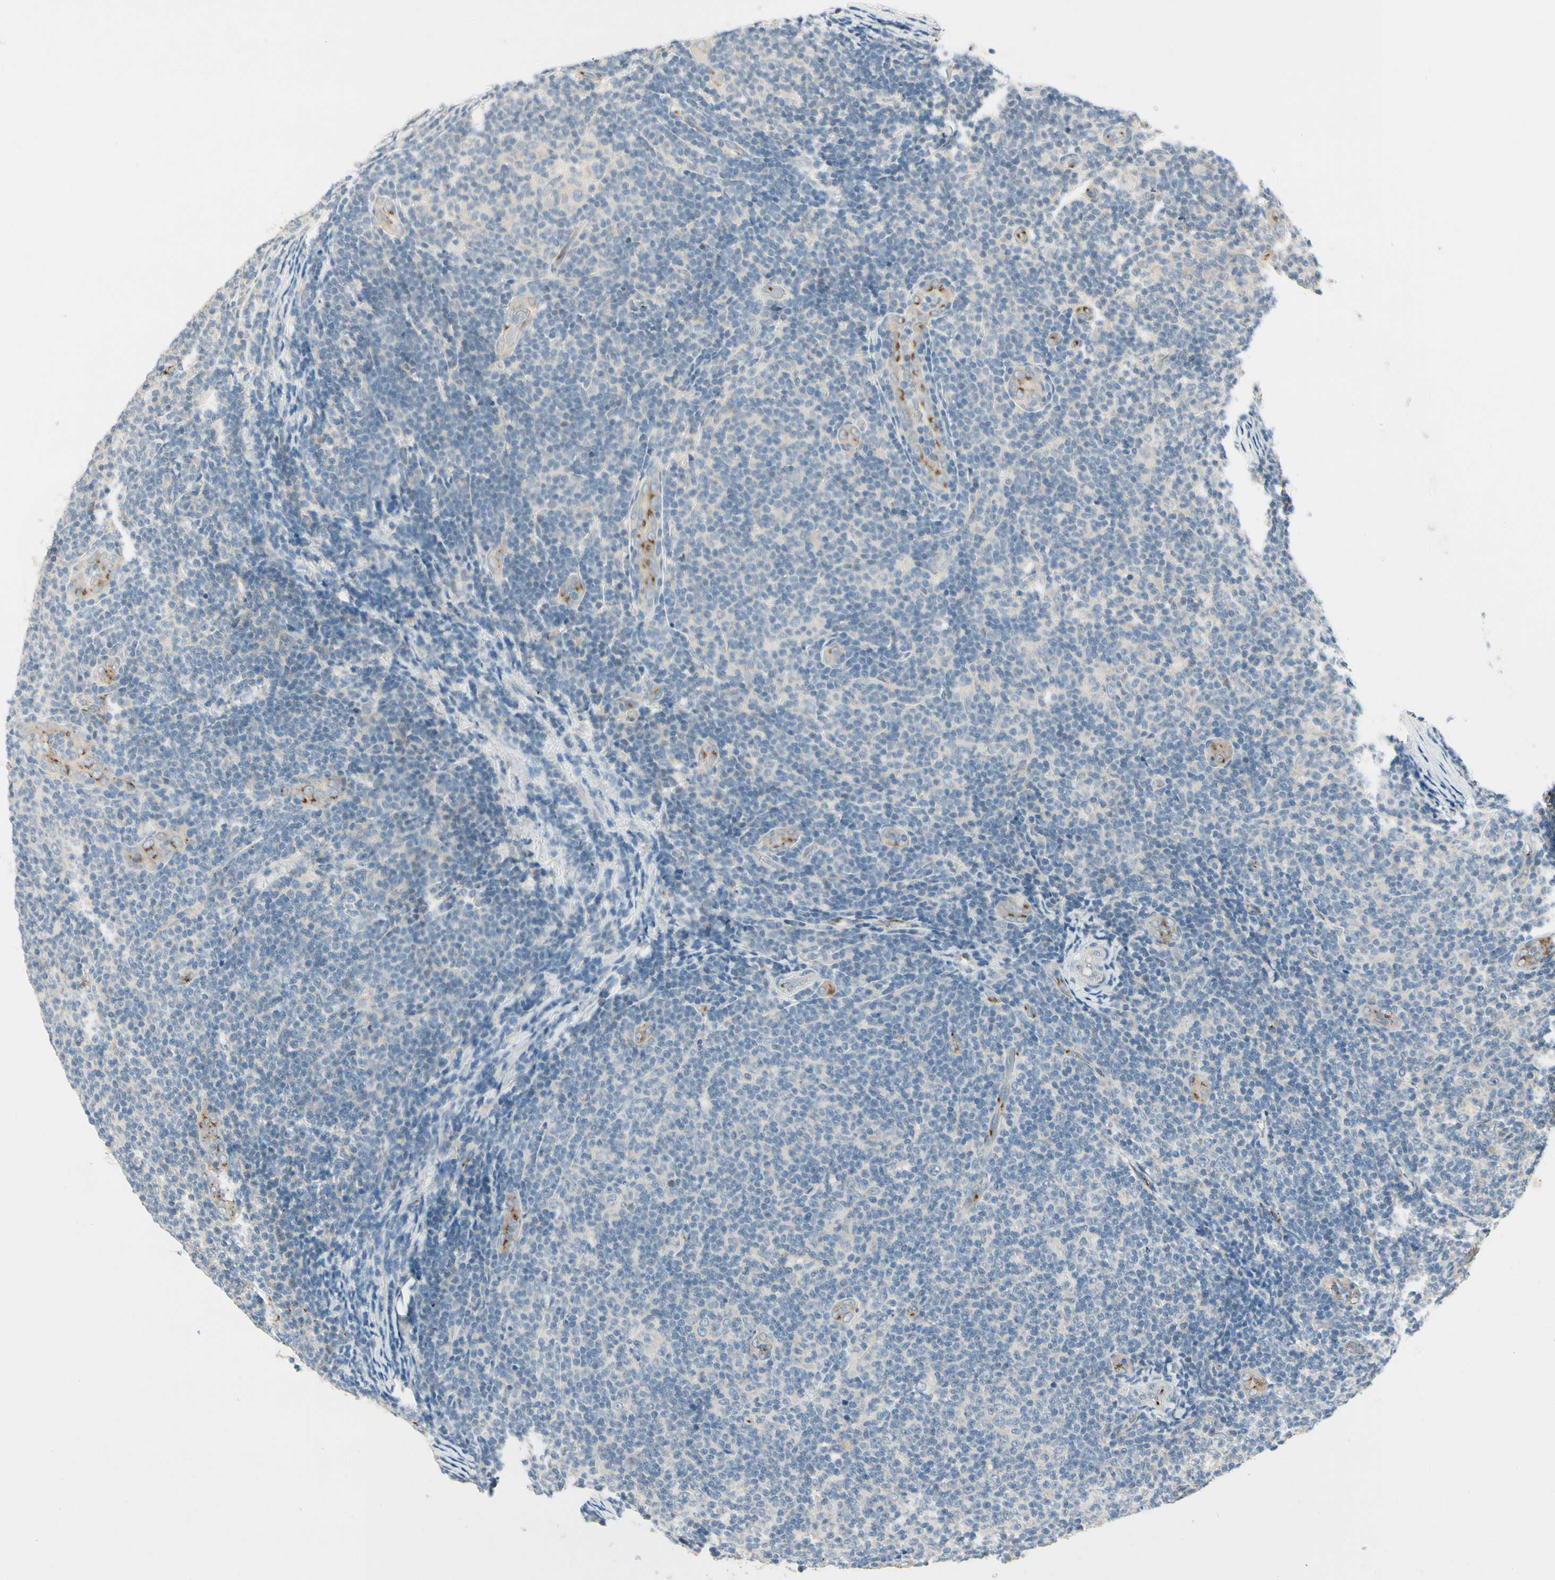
{"staining": {"intensity": "weak", "quantity": "<25%", "location": "cytoplasmic/membranous"}, "tissue": "lymphoma", "cell_type": "Tumor cells", "image_type": "cancer", "snomed": [{"axis": "morphology", "description": "Malignant lymphoma, non-Hodgkin's type, Low grade"}, {"axis": "topography", "description": "Lymph node"}], "caption": "Immunohistochemical staining of human low-grade malignant lymphoma, non-Hodgkin's type reveals no significant staining in tumor cells. (DAB (3,3'-diaminobenzidine) immunohistochemistry visualized using brightfield microscopy, high magnification).", "gene": "MANSC1", "patient": {"sex": "male", "age": 83}}